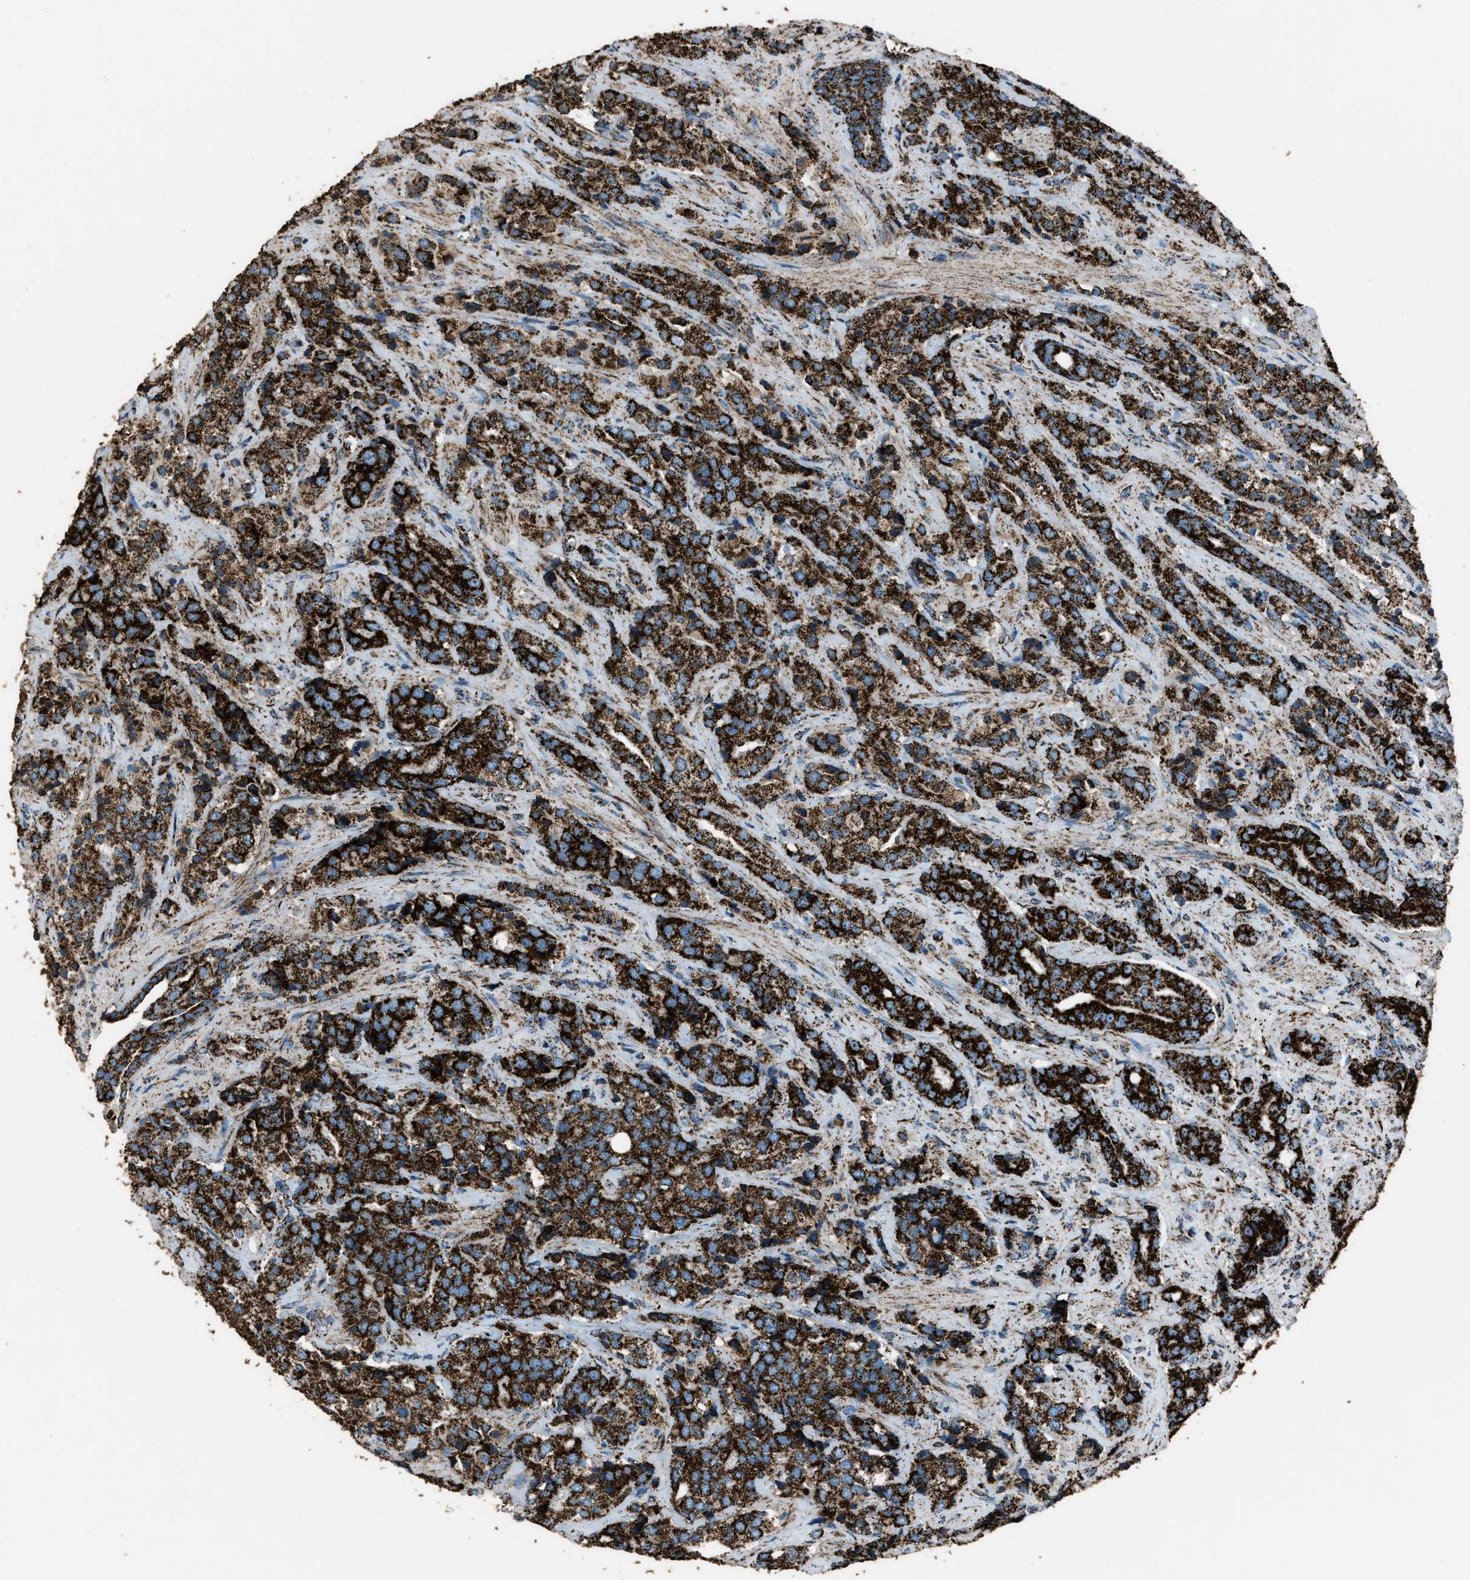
{"staining": {"intensity": "strong", "quantity": ">75%", "location": "cytoplasmic/membranous"}, "tissue": "prostate cancer", "cell_type": "Tumor cells", "image_type": "cancer", "snomed": [{"axis": "morphology", "description": "Adenocarcinoma, High grade"}, {"axis": "topography", "description": "Prostate"}], "caption": "Human prostate cancer (adenocarcinoma (high-grade)) stained for a protein (brown) exhibits strong cytoplasmic/membranous positive expression in approximately >75% of tumor cells.", "gene": "MDH2", "patient": {"sex": "male", "age": 71}}